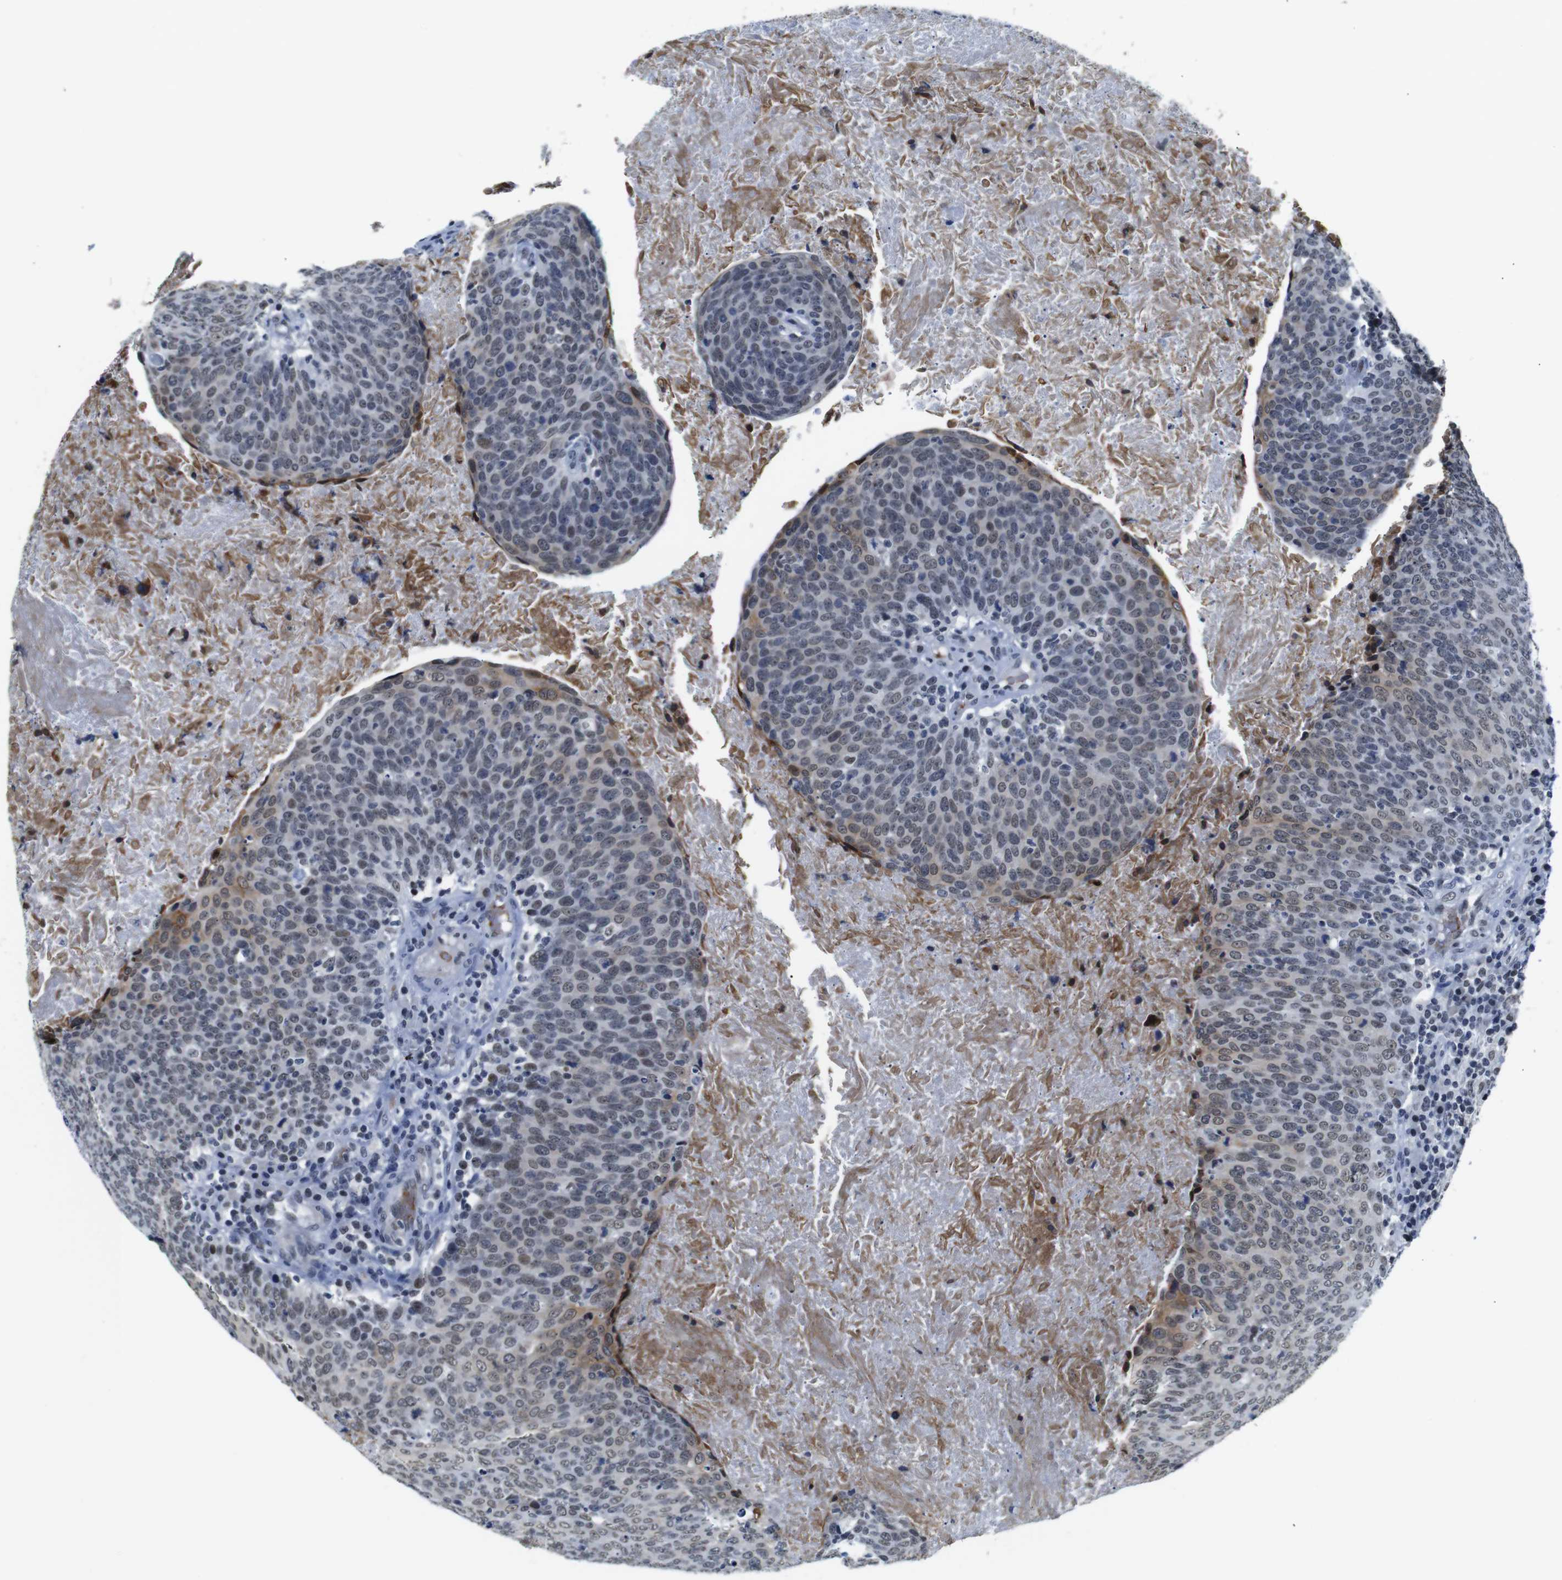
{"staining": {"intensity": "moderate", "quantity": "<25%", "location": "cytoplasmic/membranous,nuclear"}, "tissue": "head and neck cancer", "cell_type": "Tumor cells", "image_type": "cancer", "snomed": [{"axis": "morphology", "description": "Squamous cell carcinoma, NOS"}, {"axis": "morphology", "description": "Squamous cell carcinoma, metastatic, NOS"}, {"axis": "topography", "description": "Lymph node"}, {"axis": "topography", "description": "Head-Neck"}], "caption": "IHC of human head and neck cancer demonstrates low levels of moderate cytoplasmic/membranous and nuclear positivity in approximately <25% of tumor cells.", "gene": "ILDR2", "patient": {"sex": "male", "age": 62}}